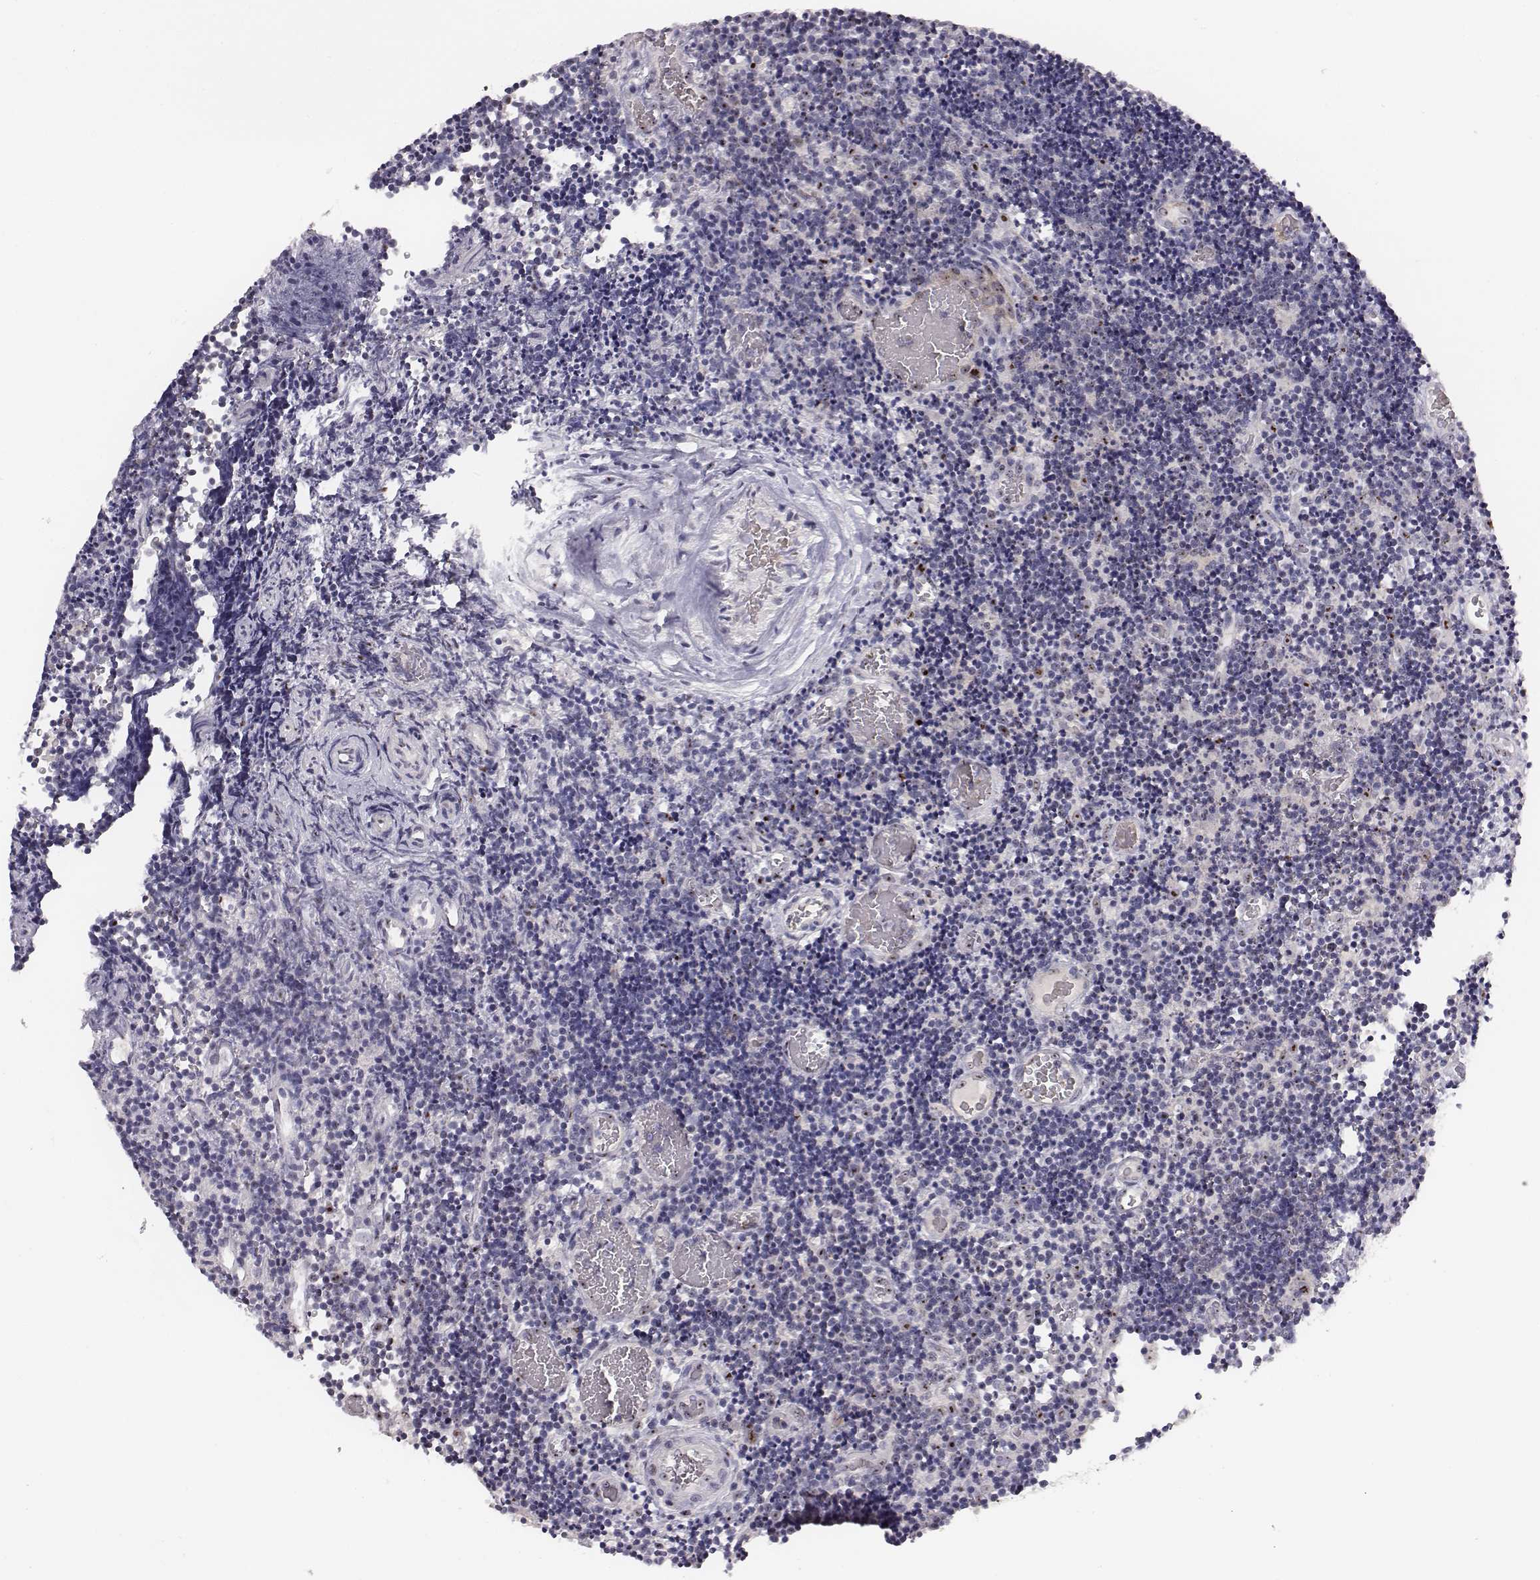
{"staining": {"intensity": "moderate", "quantity": "<25%", "location": "nuclear"}, "tissue": "lymphoma", "cell_type": "Tumor cells", "image_type": "cancer", "snomed": [{"axis": "morphology", "description": "Malignant lymphoma, non-Hodgkin's type, Low grade"}, {"axis": "topography", "description": "Brain"}], "caption": "This is an image of IHC staining of lymphoma, which shows moderate staining in the nuclear of tumor cells.", "gene": "NIFK", "patient": {"sex": "female", "age": 66}}